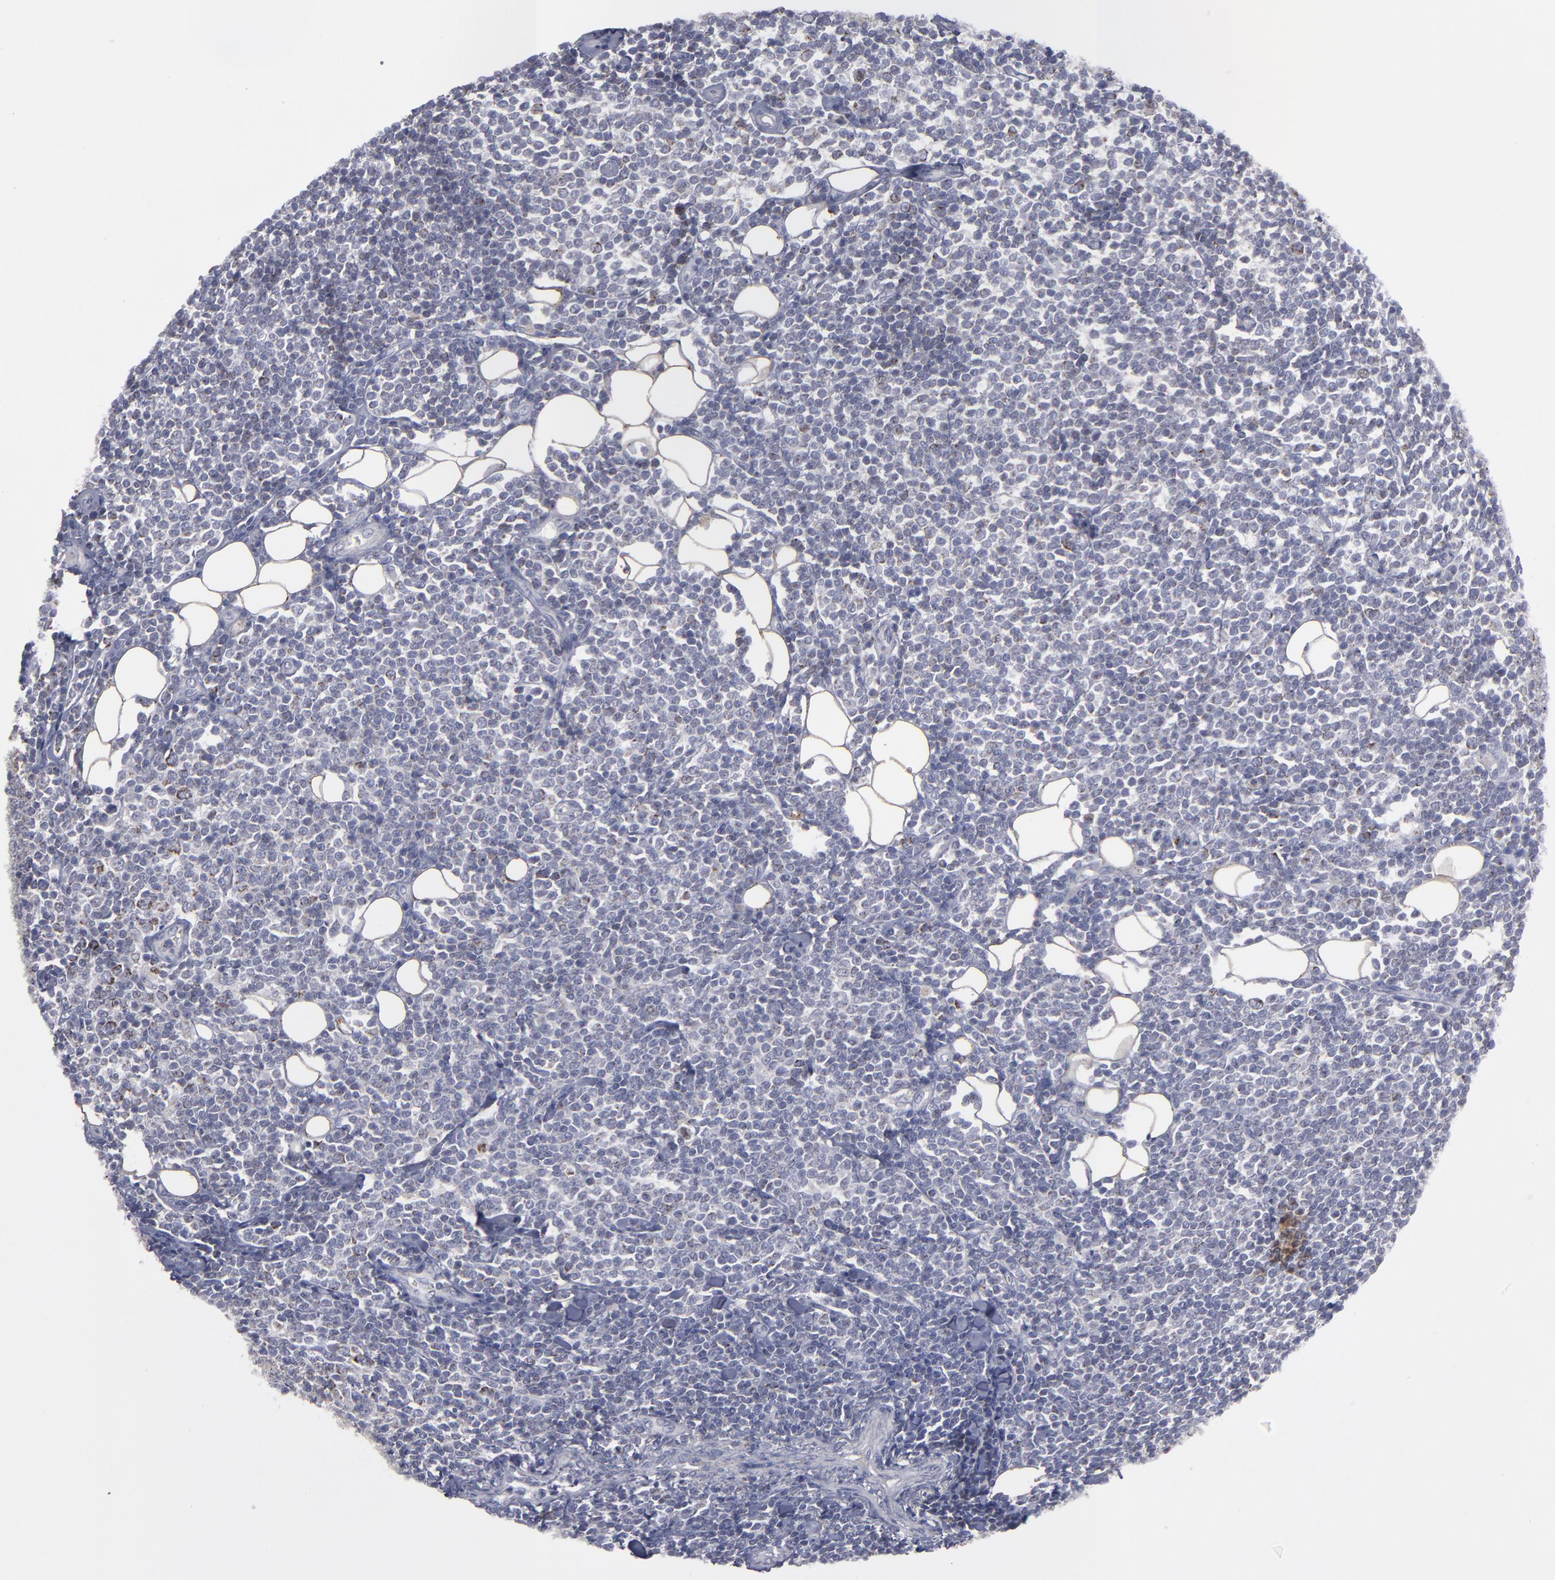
{"staining": {"intensity": "moderate", "quantity": "<25%", "location": "cytoplasmic/membranous"}, "tissue": "lymphoma", "cell_type": "Tumor cells", "image_type": "cancer", "snomed": [{"axis": "morphology", "description": "Malignant lymphoma, non-Hodgkin's type, Low grade"}, {"axis": "topography", "description": "Soft tissue"}], "caption": "Immunohistochemical staining of lymphoma displays moderate cytoplasmic/membranous protein expression in approximately <25% of tumor cells.", "gene": "MYOM2", "patient": {"sex": "male", "age": 92}}